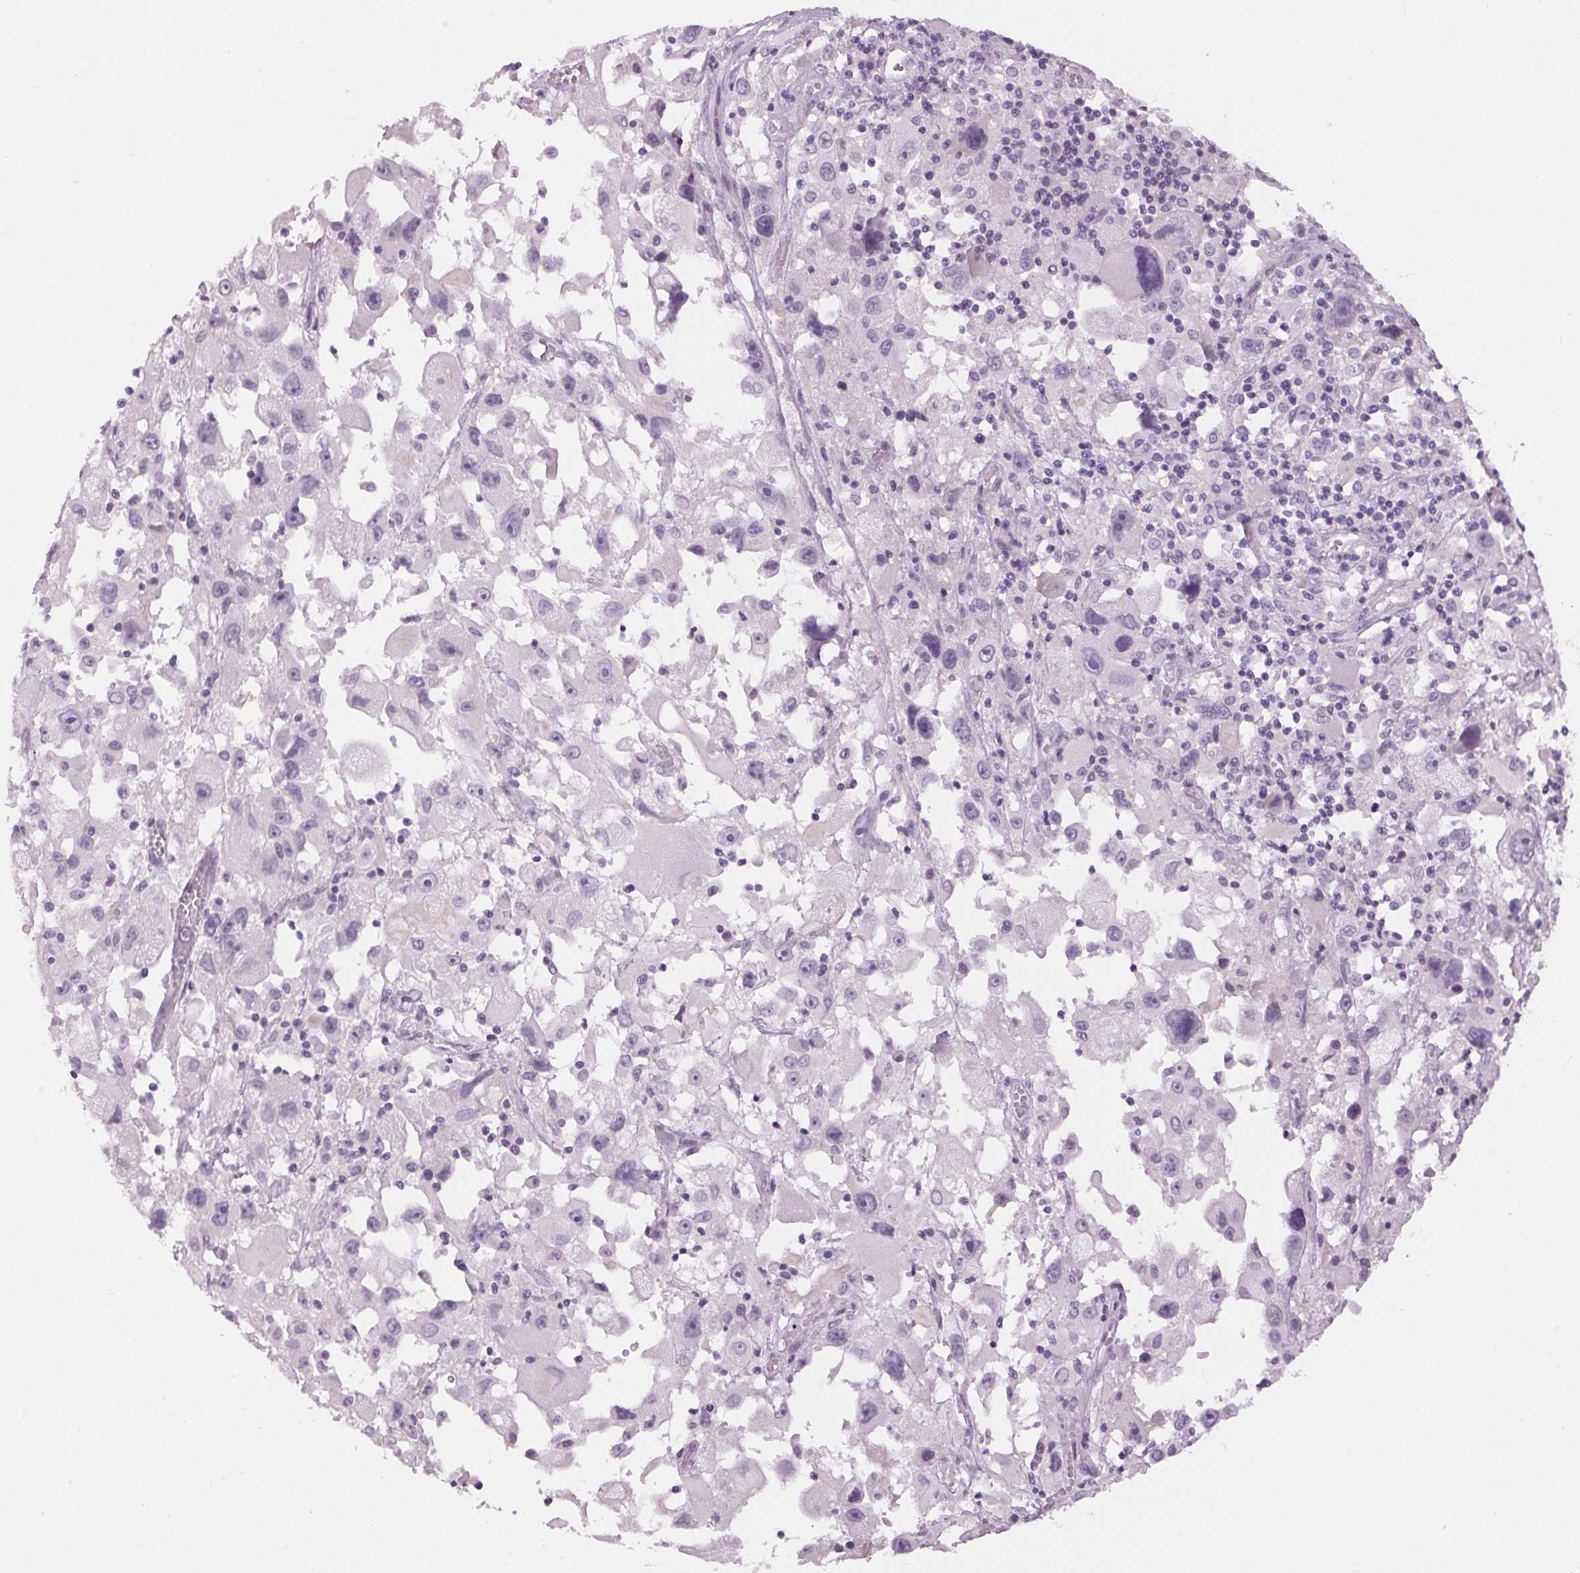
{"staining": {"intensity": "negative", "quantity": "none", "location": "none"}, "tissue": "melanoma", "cell_type": "Tumor cells", "image_type": "cancer", "snomed": [{"axis": "morphology", "description": "Malignant melanoma, Metastatic site"}, {"axis": "topography", "description": "Soft tissue"}], "caption": "Immunohistochemistry of melanoma displays no expression in tumor cells. (Brightfield microscopy of DAB (3,3'-diaminobenzidine) immunohistochemistry at high magnification).", "gene": "MISP", "patient": {"sex": "male", "age": 50}}